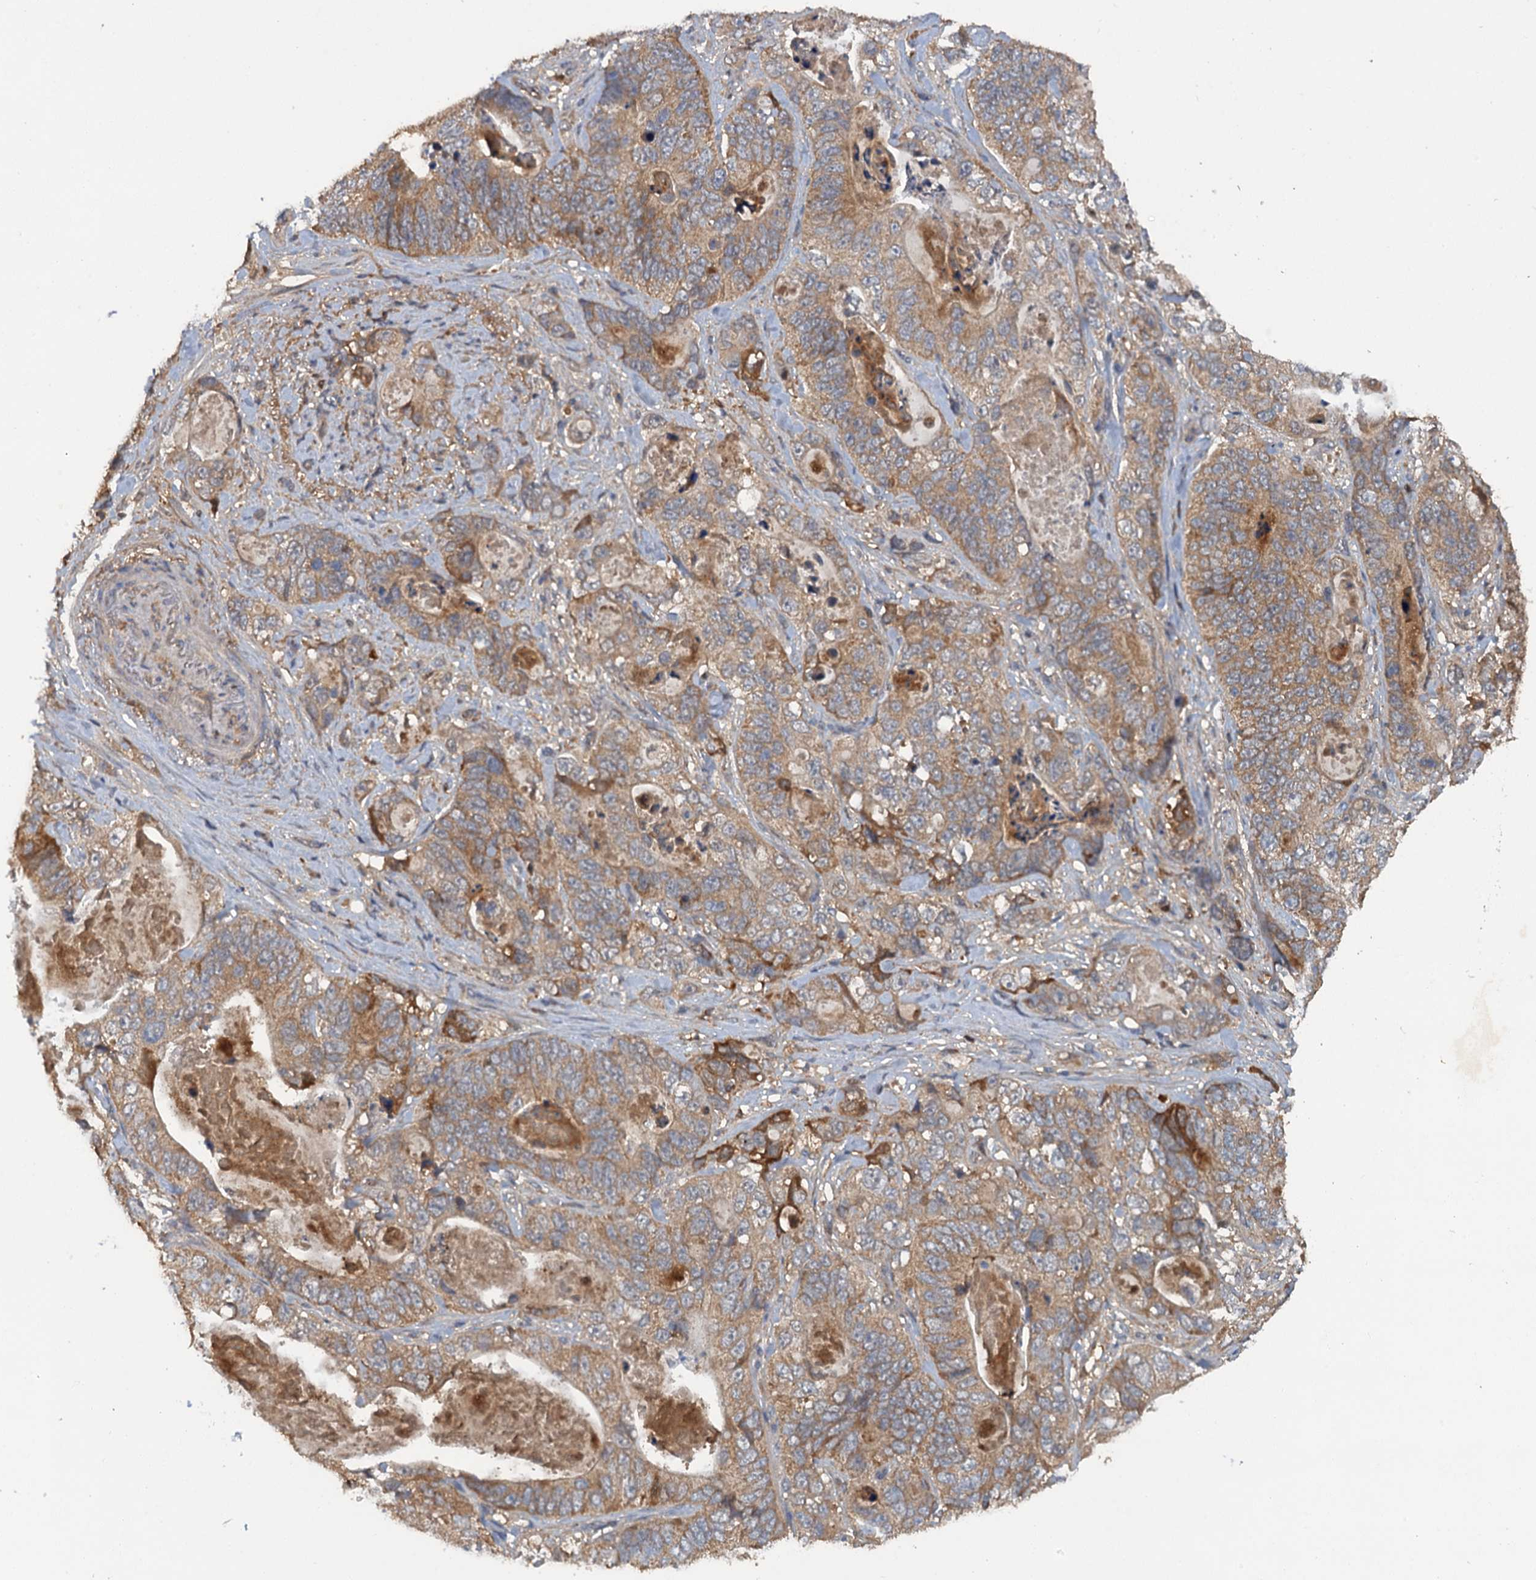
{"staining": {"intensity": "moderate", "quantity": ">75%", "location": "cytoplasmic/membranous"}, "tissue": "stomach cancer", "cell_type": "Tumor cells", "image_type": "cancer", "snomed": [{"axis": "morphology", "description": "Normal tissue, NOS"}, {"axis": "morphology", "description": "Adenocarcinoma, NOS"}, {"axis": "topography", "description": "Stomach"}], "caption": "Stomach adenocarcinoma stained with a protein marker exhibits moderate staining in tumor cells.", "gene": "HAPLN3", "patient": {"sex": "female", "age": 89}}